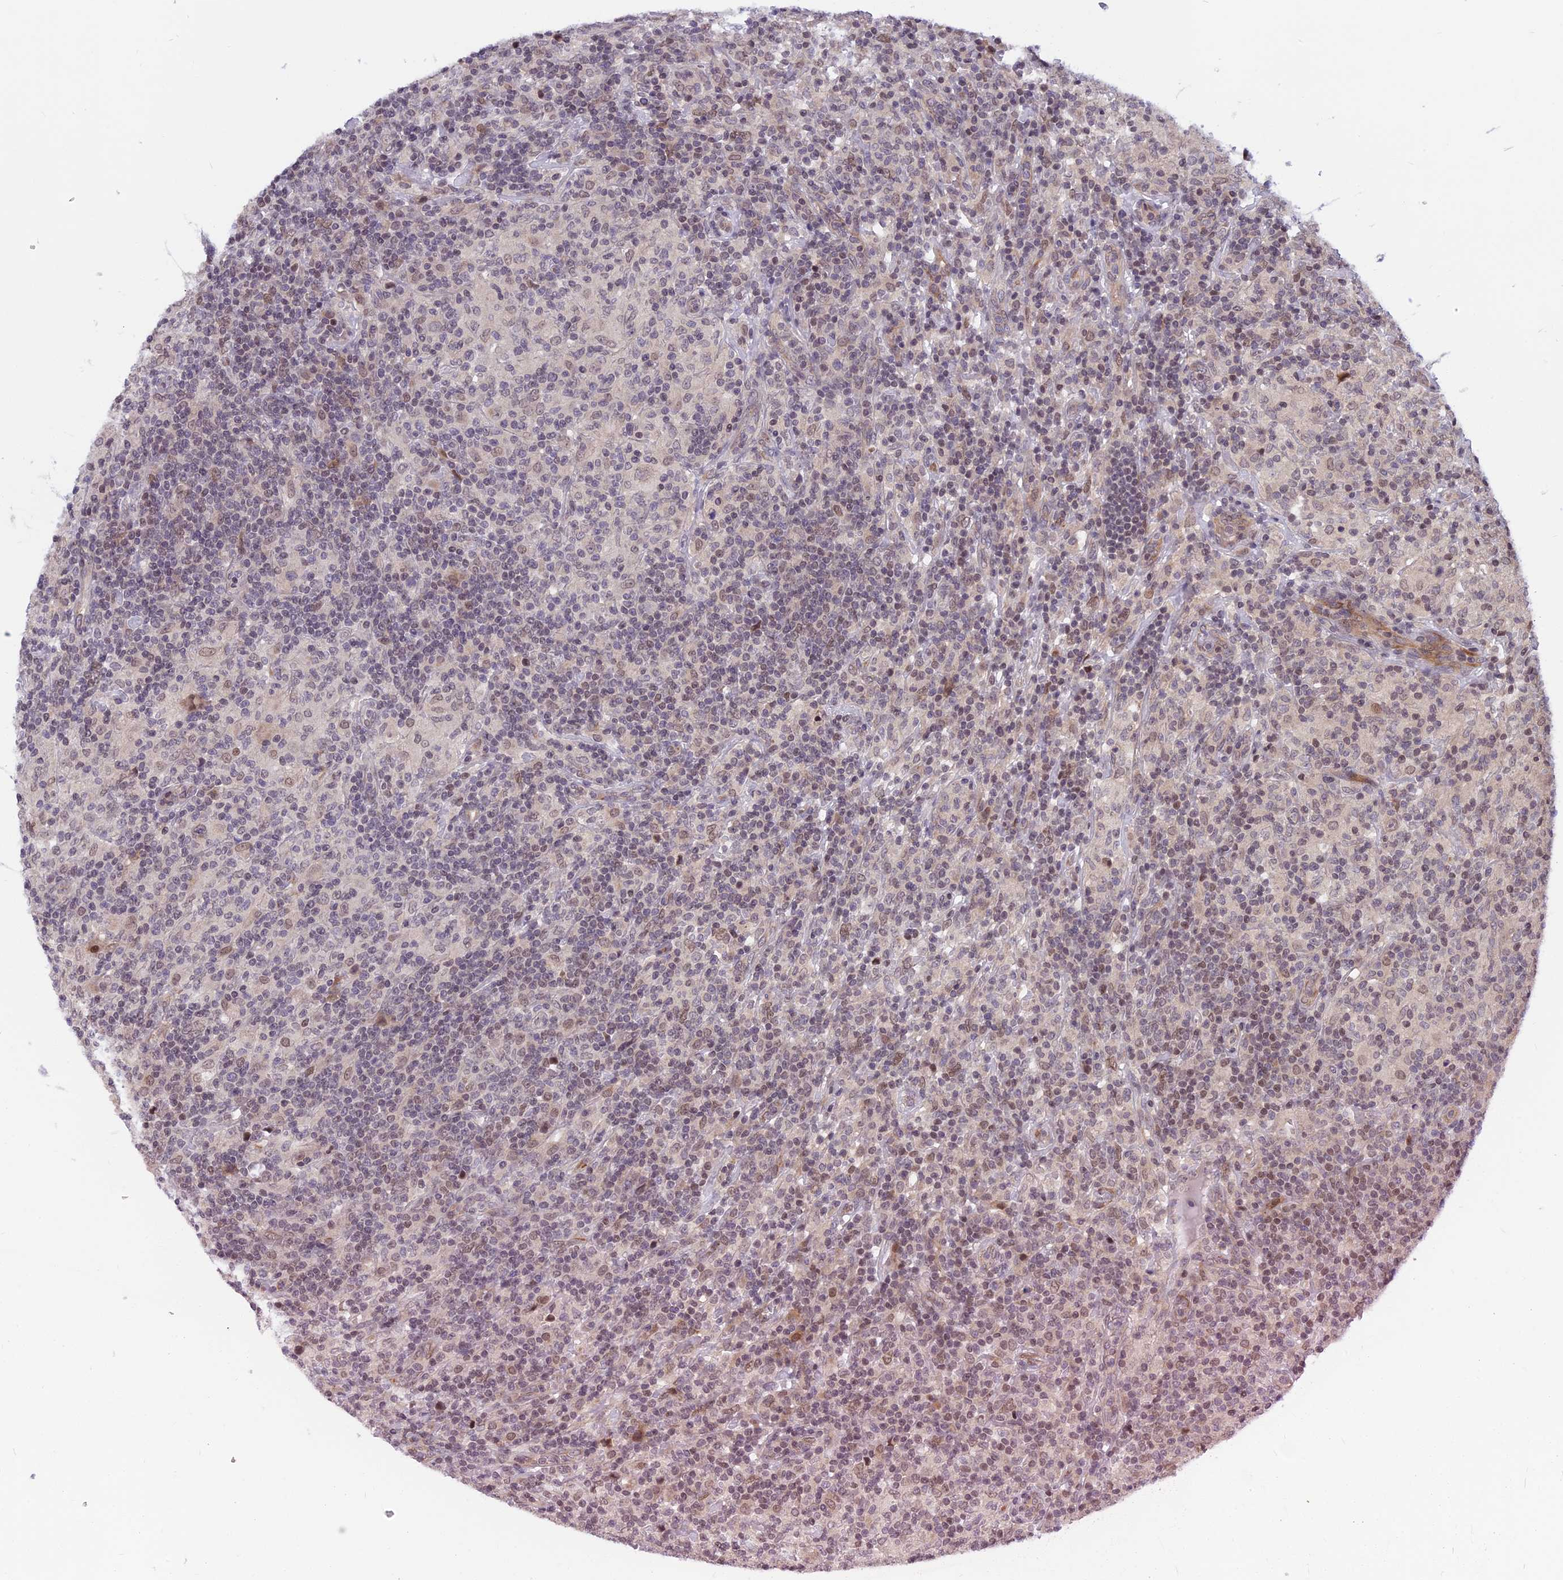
{"staining": {"intensity": "weak", "quantity": "25%-75%", "location": "nuclear"}, "tissue": "lymphoma", "cell_type": "Tumor cells", "image_type": "cancer", "snomed": [{"axis": "morphology", "description": "Hodgkin's disease, NOS"}, {"axis": "topography", "description": "Lymph node"}], "caption": "Lymphoma stained for a protein (brown) exhibits weak nuclear positive expression in about 25%-75% of tumor cells.", "gene": "CCDC113", "patient": {"sex": "male", "age": 70}}